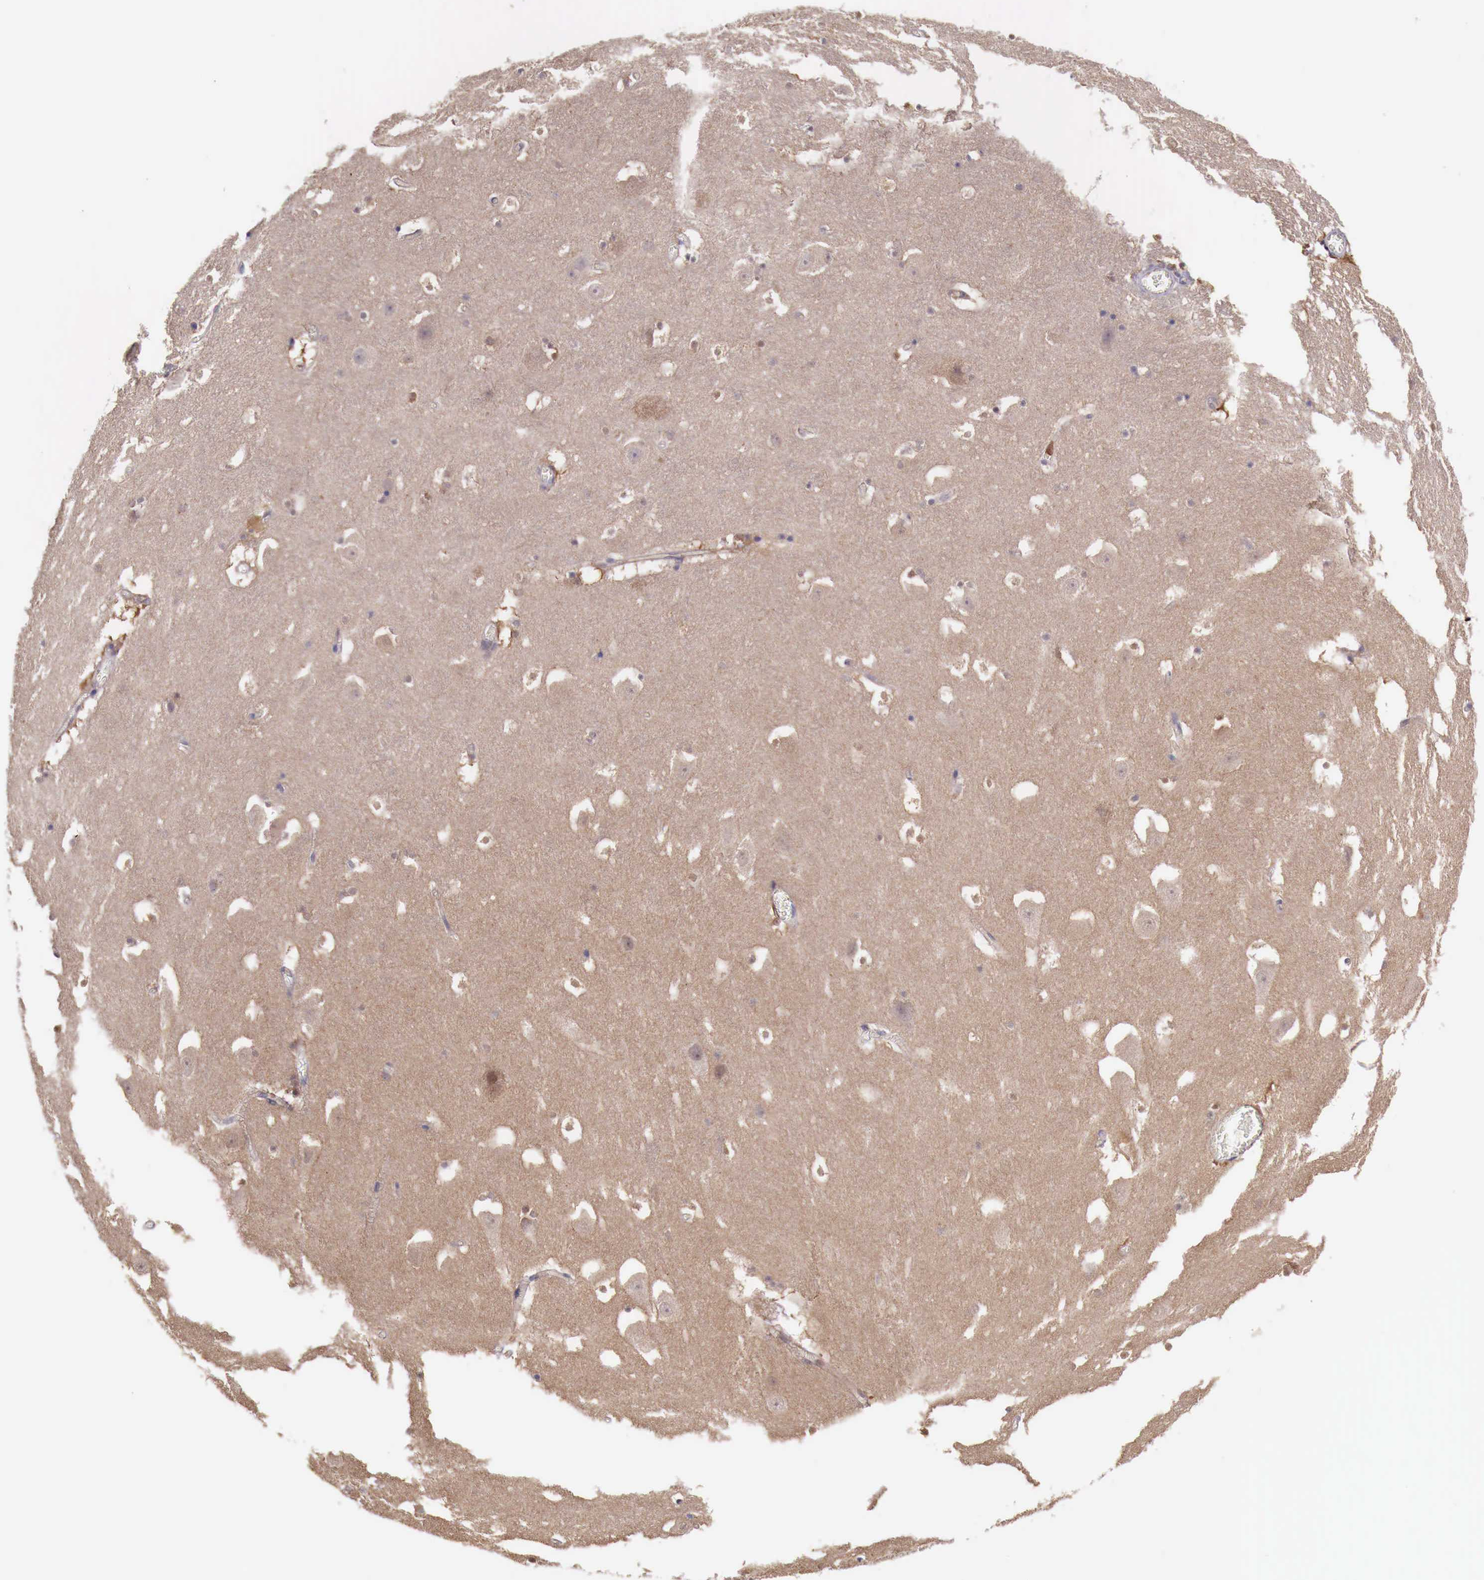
{"staining": {"intensity": "negative", "quantity": "none", "location": "none"}, "tissue": "hippocampus", "cell_type": "Glial cells", "image_type": "normal", "snomed": [{"axis": "morphology", "description": "Normal tissue, NOS"}, {"axis": "topography", "description": "Hippocampus"}], "caption": "High power microscopy photomicrograph of an IHC photomicrograph of unremarkable hippocampus, revealing no significant expression in glial cells.", "gene": "GAB2", "patient": {"sex": "male", "age": 45}}